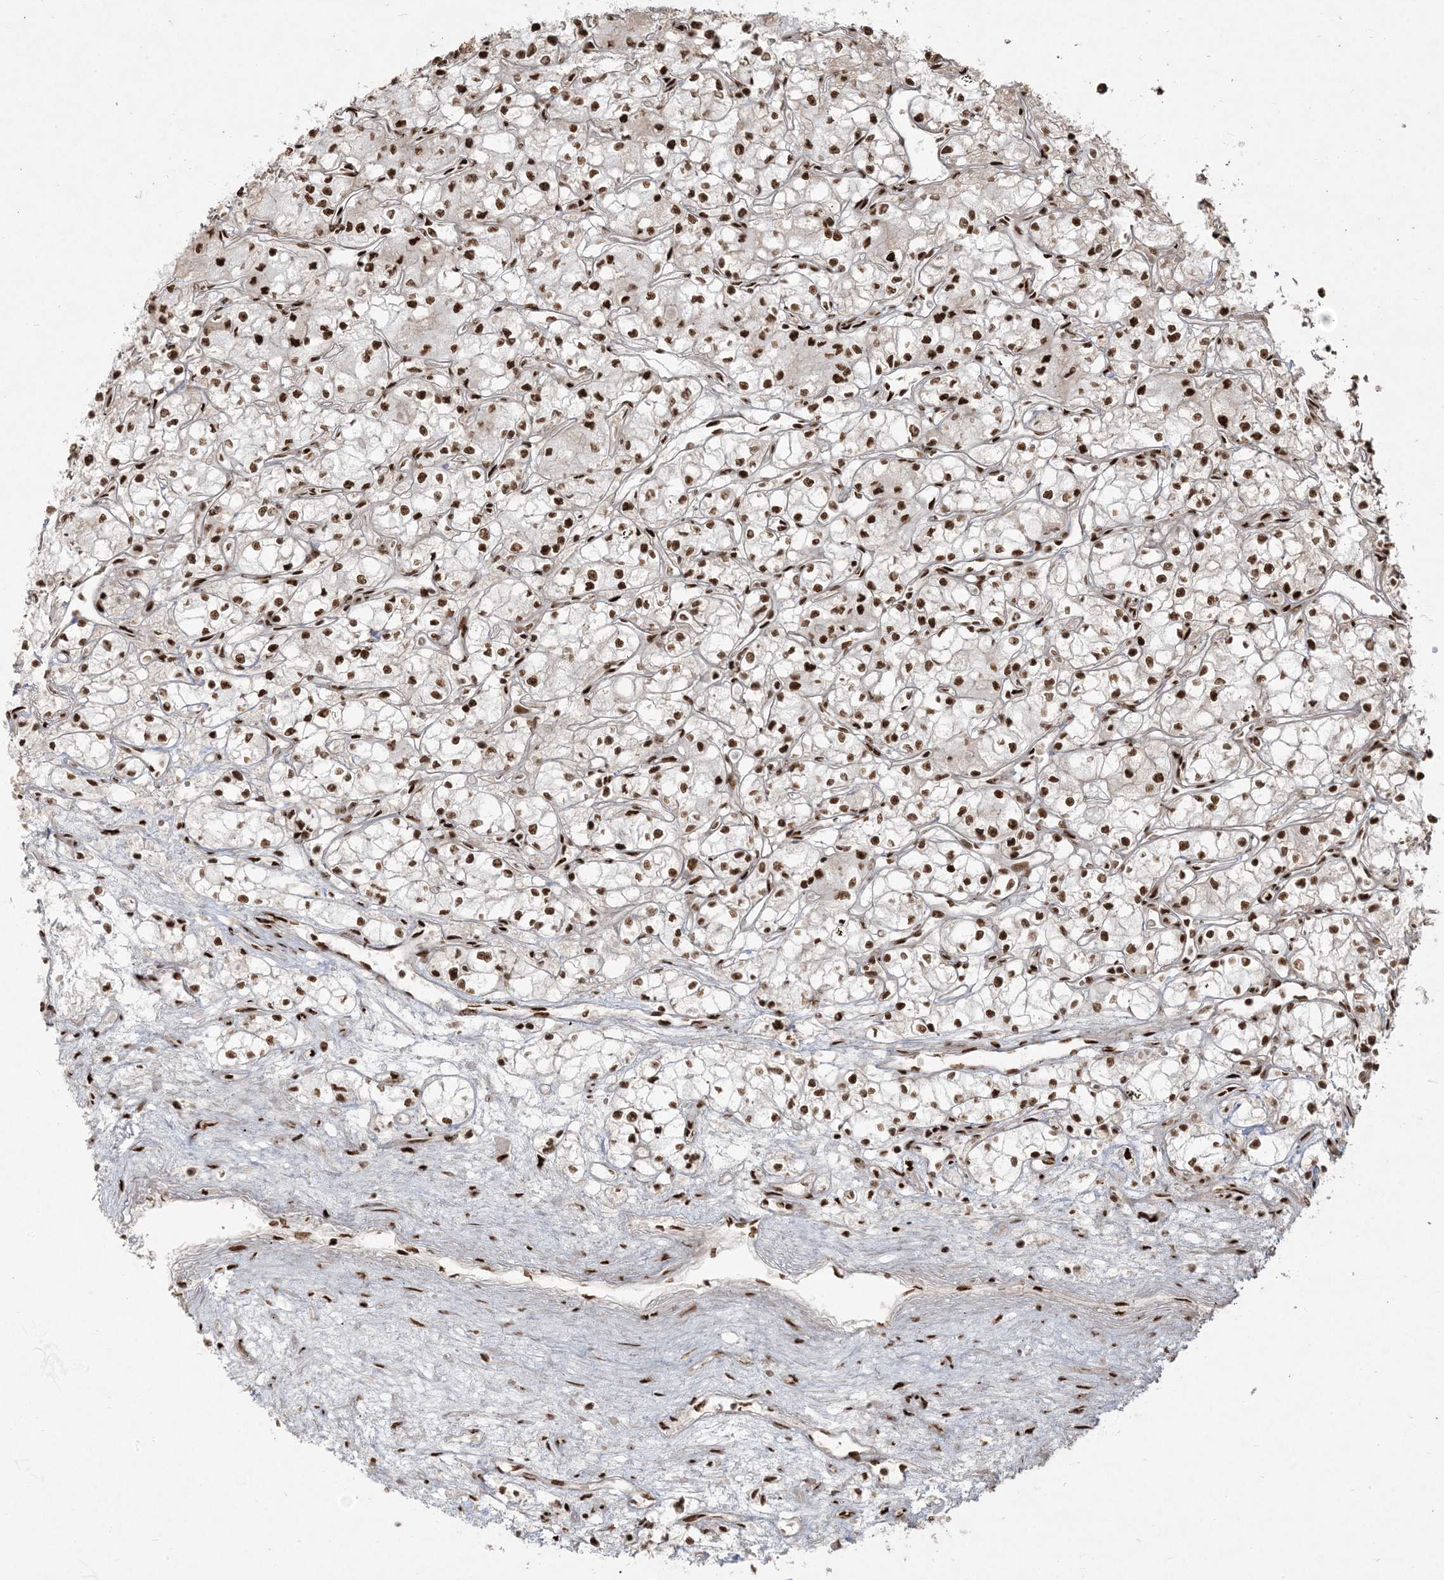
{"staining": {"intensity": "strong", "quantity": ">75%", "location": "nuclear"}, "tissue": "renal cancer", "cell_type": "Tumor cells", "image_type": "cancer", "snomed": [{"axis": "morphology", "description": "Adenocarcinoma, NOS"}, {"axis": "topography", "description": "Kidney"}], "caption": "Adenocarcinoma (renal) stained with immunohistochemistry demonstrates strong nuclear expression in about >75% of tumor cells. (Brightfield microscopy of DAB IHC at high magnification).", "gene": "RBM10", "patient": {"sex": "male", "age": 59}}